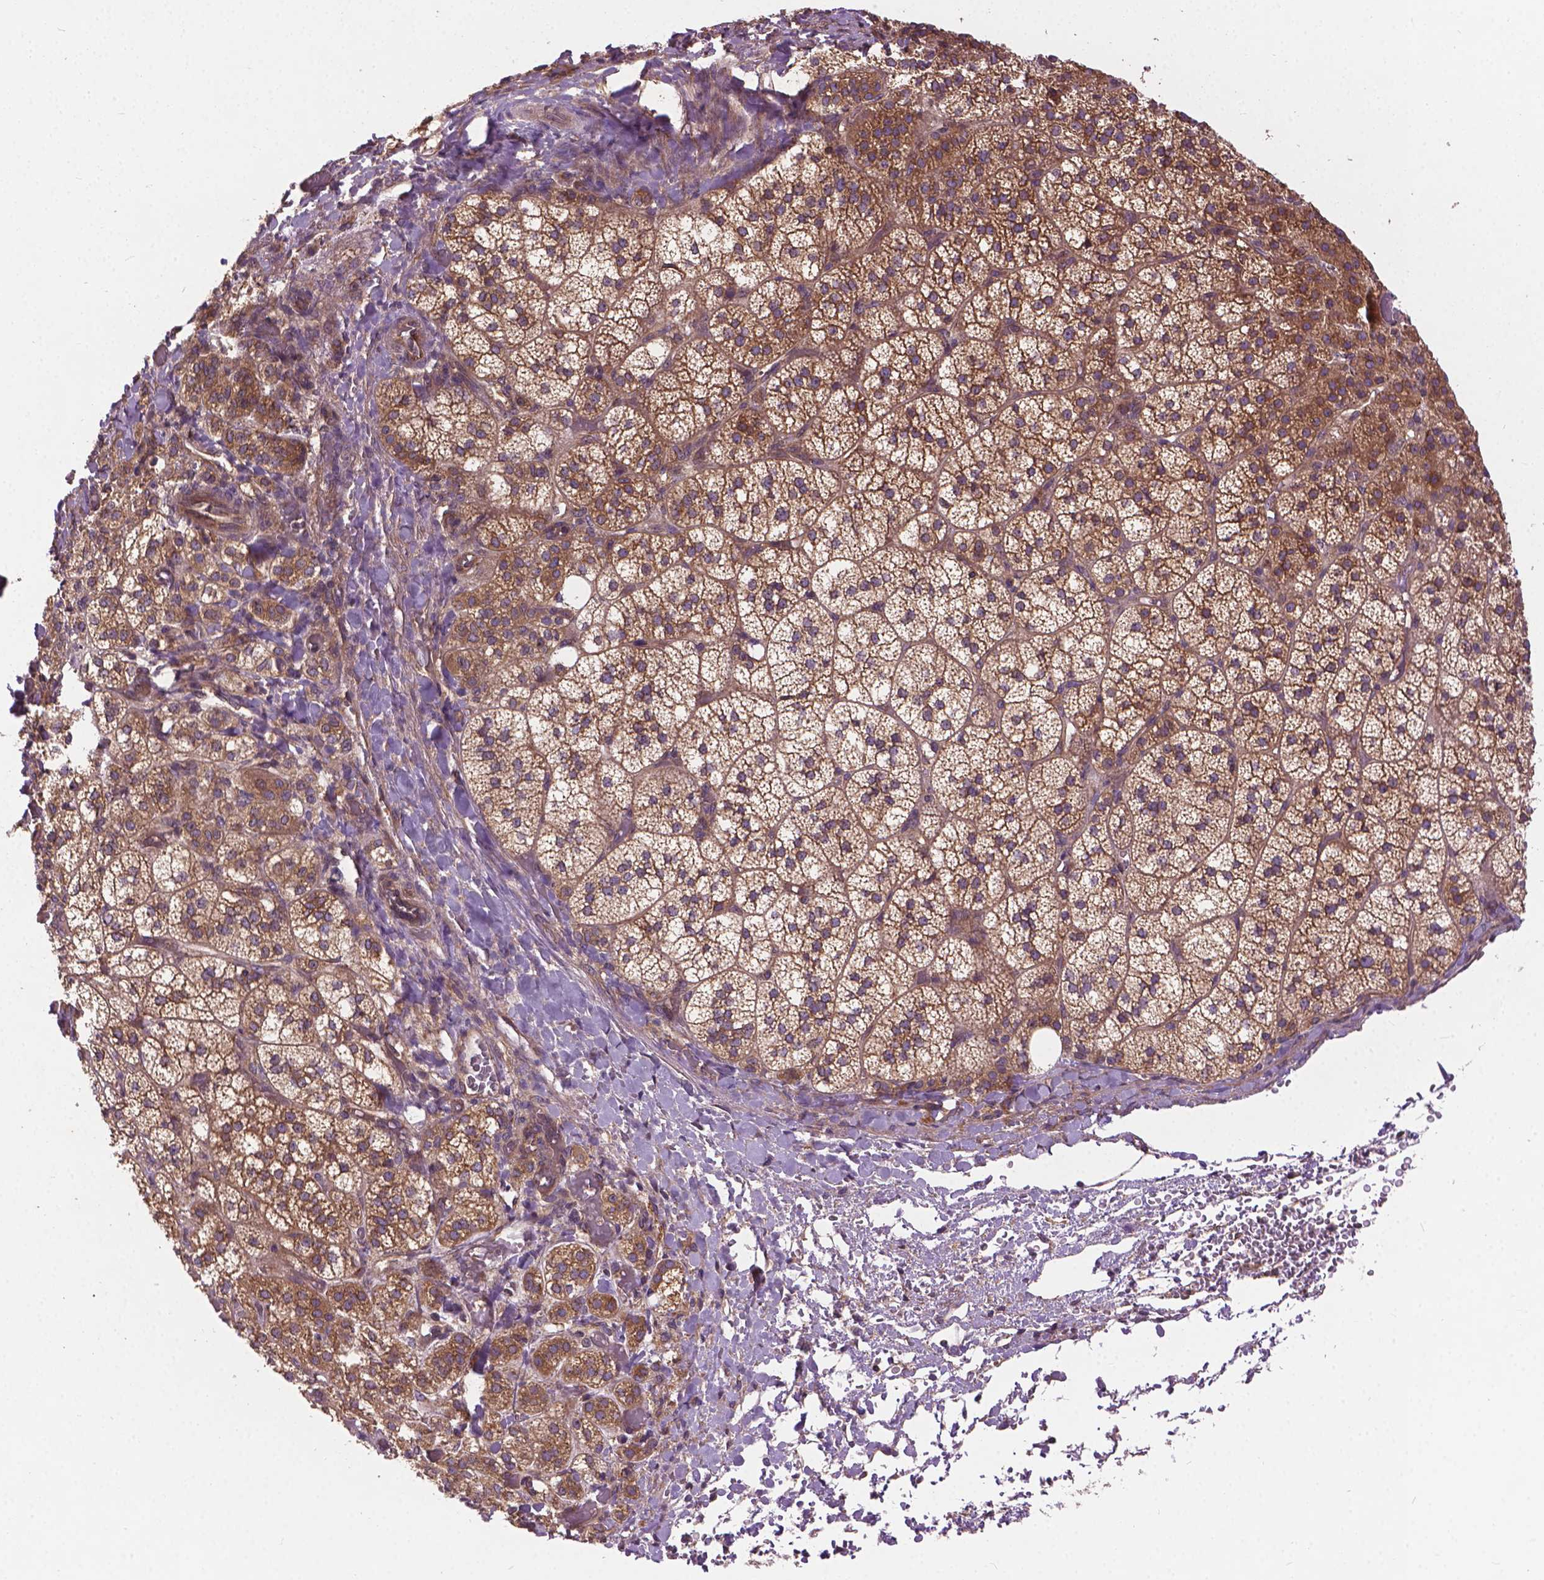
{"staining": {"intensity": "moderate", "quantity": ">75%", "location": "cytoplasmic/membranous"}, "tissue": "adrenal gland", "cell_type": "Glandular cells", "image_type": "normal", "snomed": [{"axis": "morphology", "description": "Normal tissue, NOS"}, {"axis": "topography", "description": "Adrenal gland"}], "caption": "Immunohistochemistry histopathology image of benign adrenal gland stained for a protein (brown), which exhibits medium levels of moderate cytoplasmic/membranous positivity in approximately >75% of glandular cells.", "gene": "MZT1", "patient": {"sex": "female", "age": 60}}